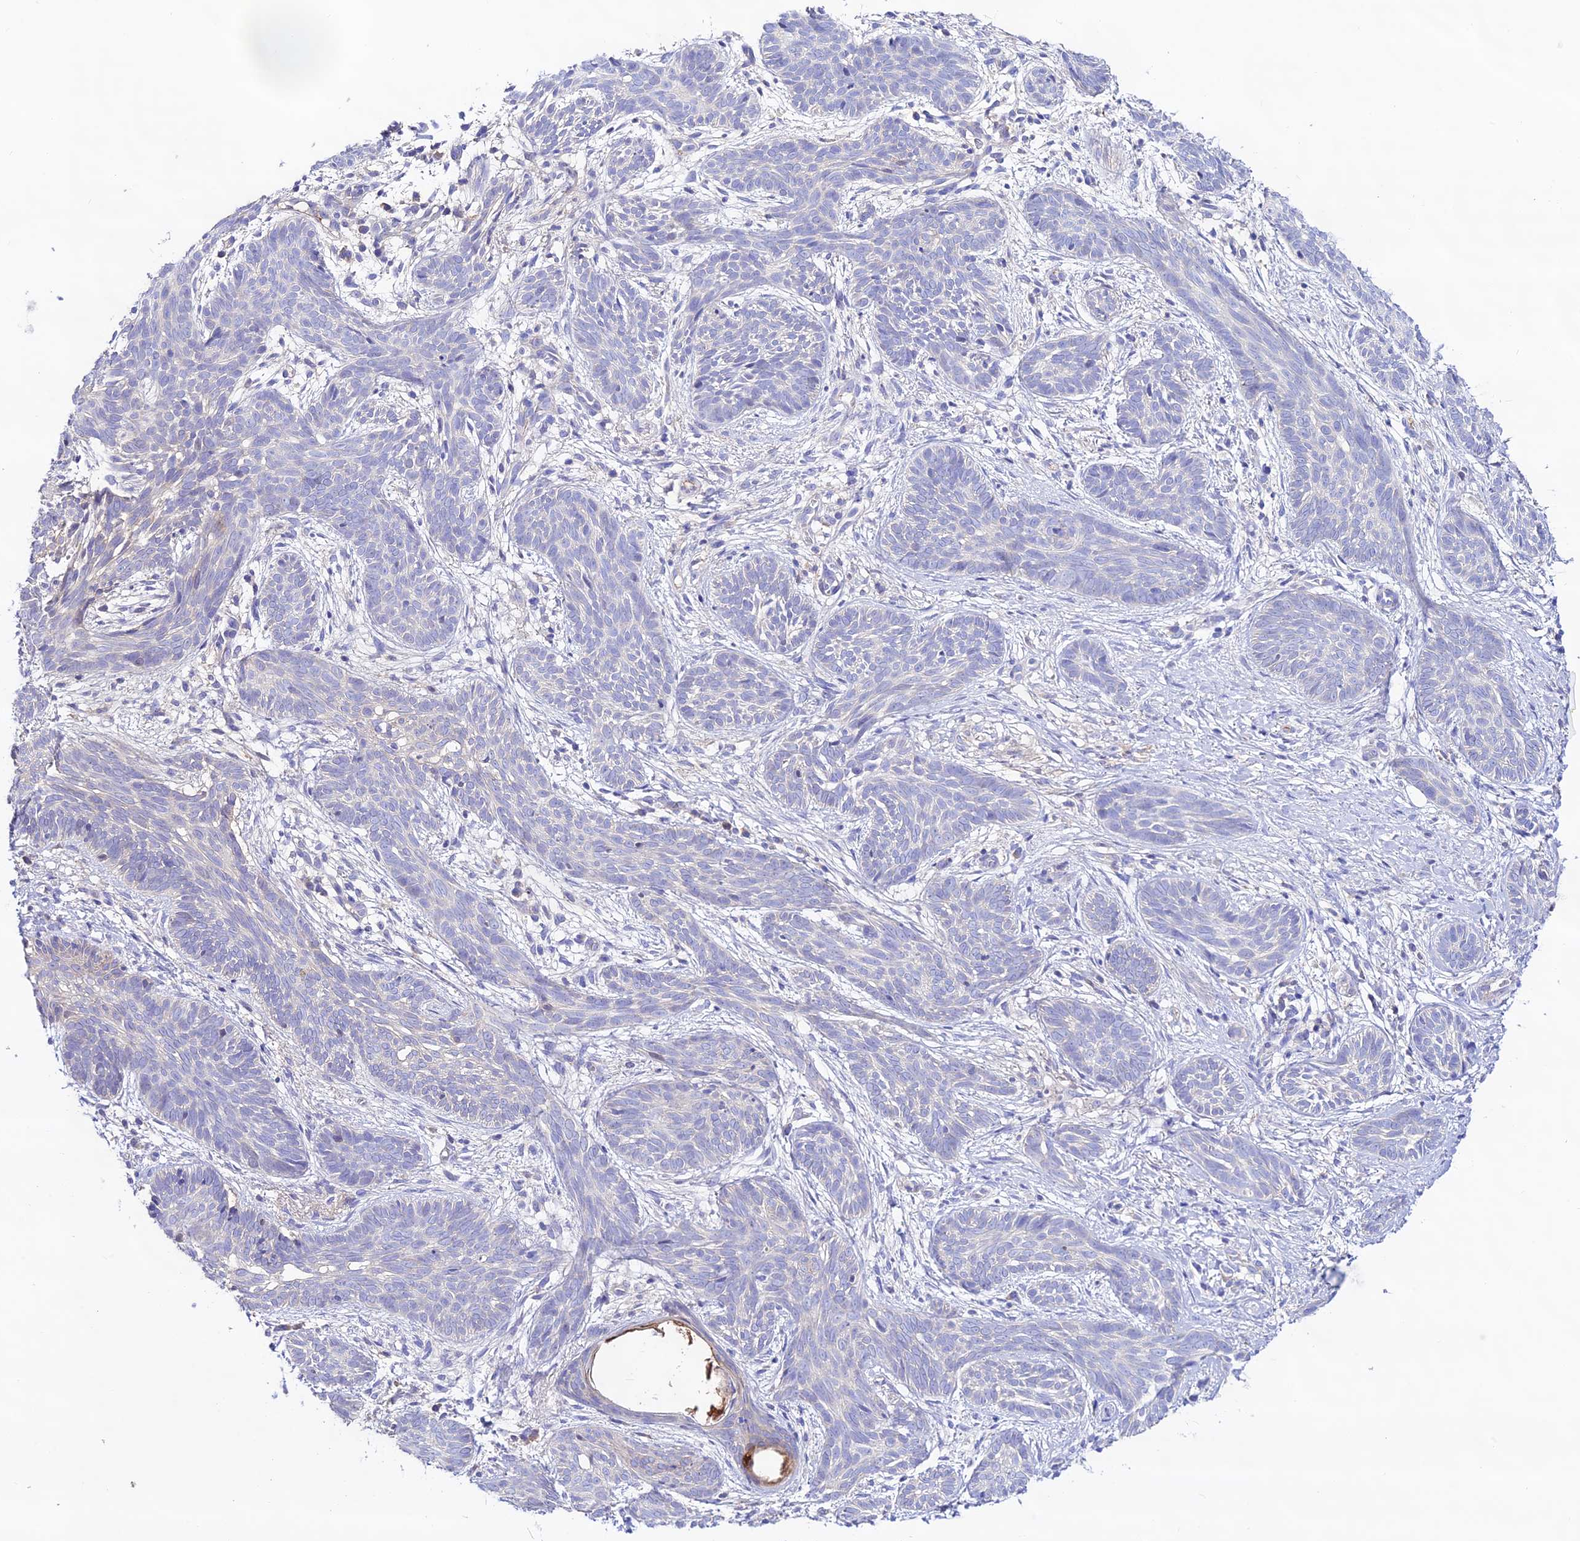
{"staining": {"intensity": "negative", "quantity": "none", "location": "none"}, "tissue": "skin cancer", "cell_type": "Tumor cells", "image_type": "cancer", "snomed": [{"axis": "morphology", "description": "Basal cell carcinoma"}, {"axis": "topography", "description": "Skin"}], "caption": "High power microscopy histopathology image of an immunohistochemistry photomicrograph of skin cancer (basal cell carcinoma), revealing no significant positivity in tumor cells. Nuclei are stained in blue.", "gene": "NLRP9", "patient": {"sex": "female", "age": 81}}